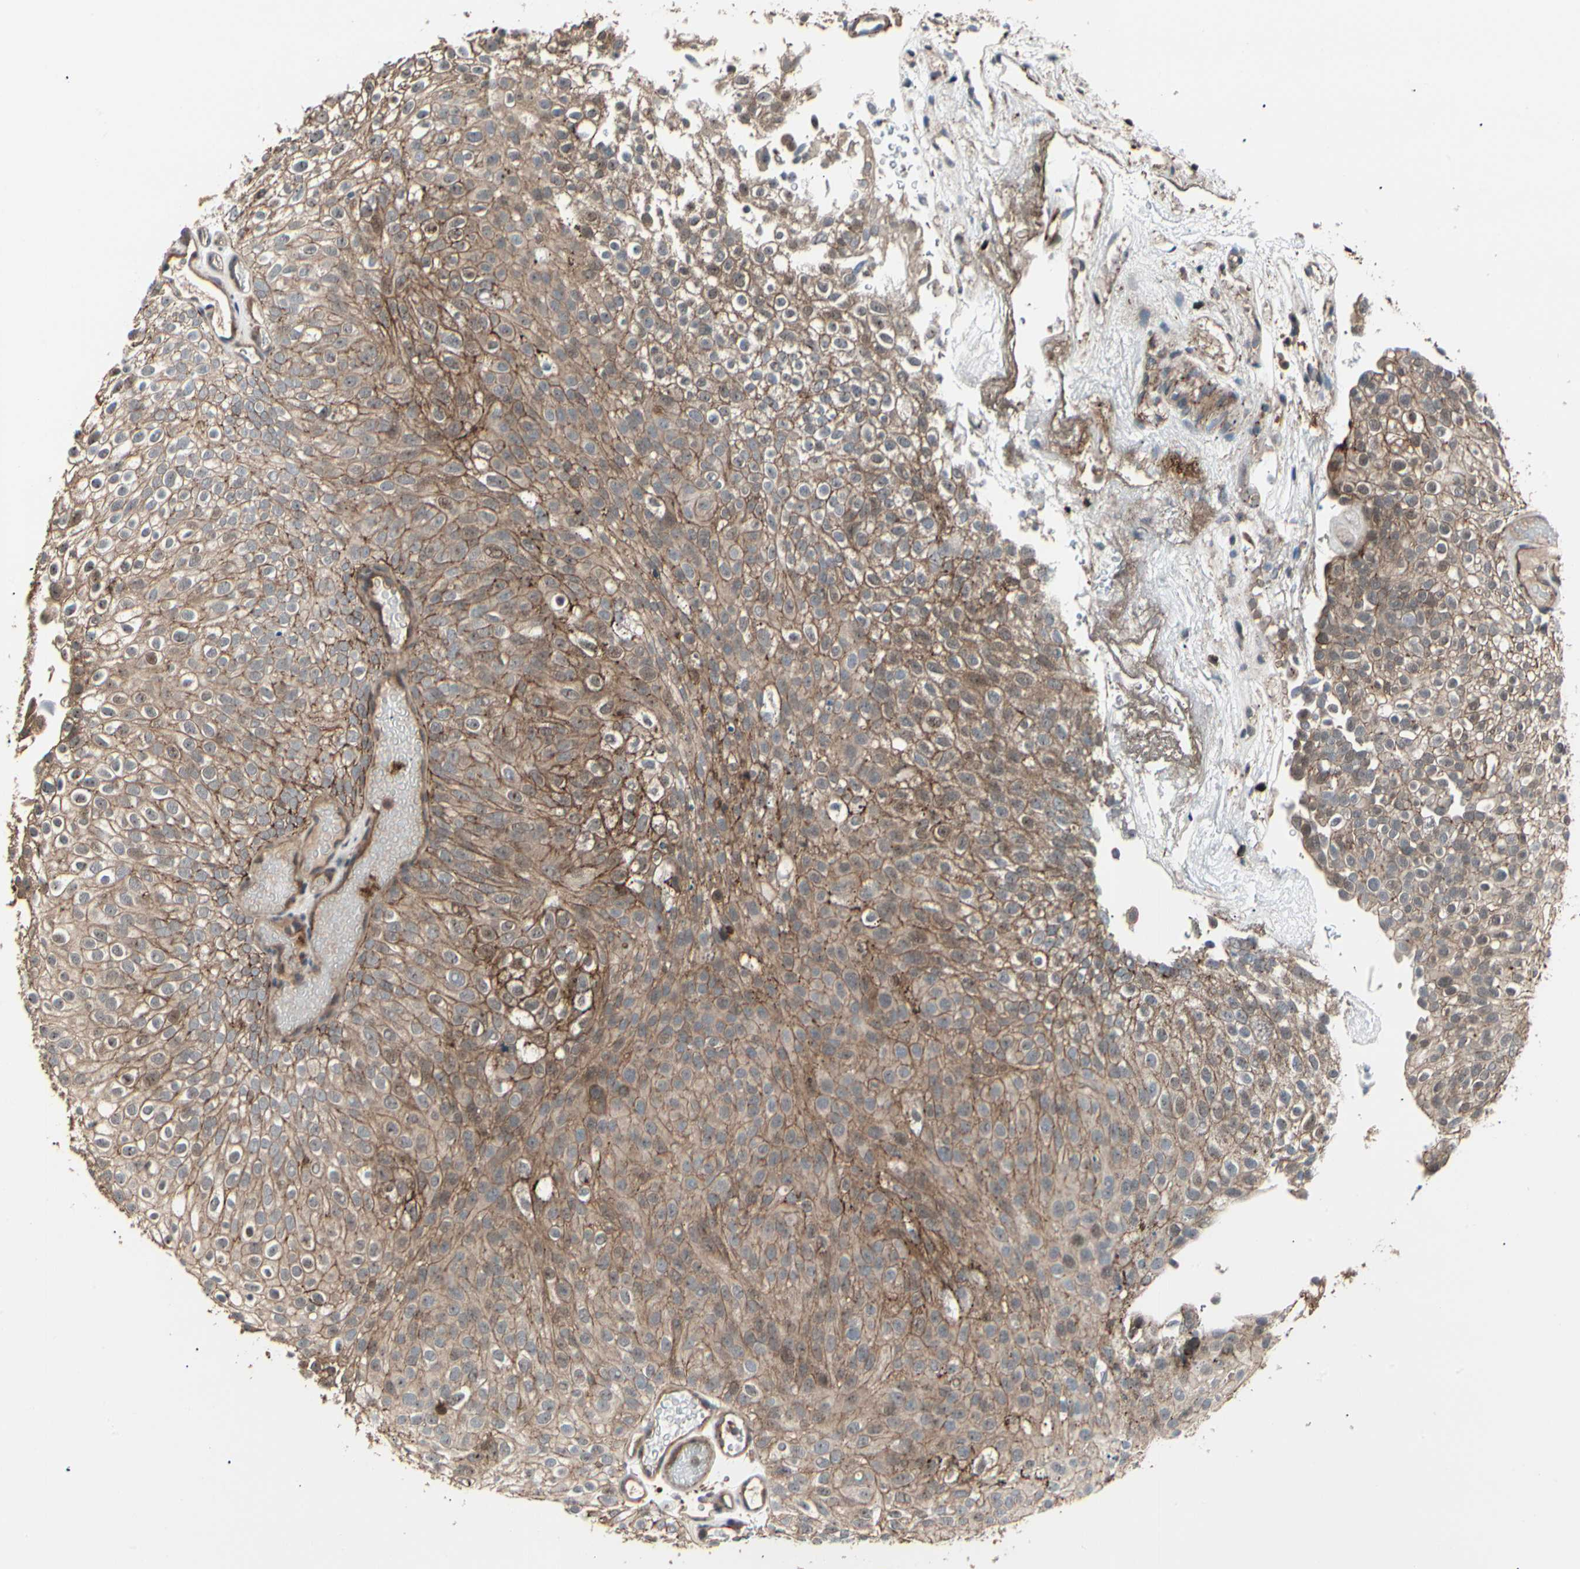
{"staining": {"intensity": "weak", "quantity": ">75%", "location": "cytoplasmic/membranous"}, "tissue": "urothelial cancer", "cell_type": "Tumor cells", "image_type": "cancer", "snomed": [{"axis": "morphology", "description": "Urothelial carcinoma, Low grade"}, {"axis": "topography", "description": "Urinary bladder"}], "caption": "Weak cytoplasmic/membranous staining is seen in about >75% of tumor cells in low-grade urothelial carcinoma.", "gene": "MAPK13", "patient": {"sex": "male", "age": 78}}